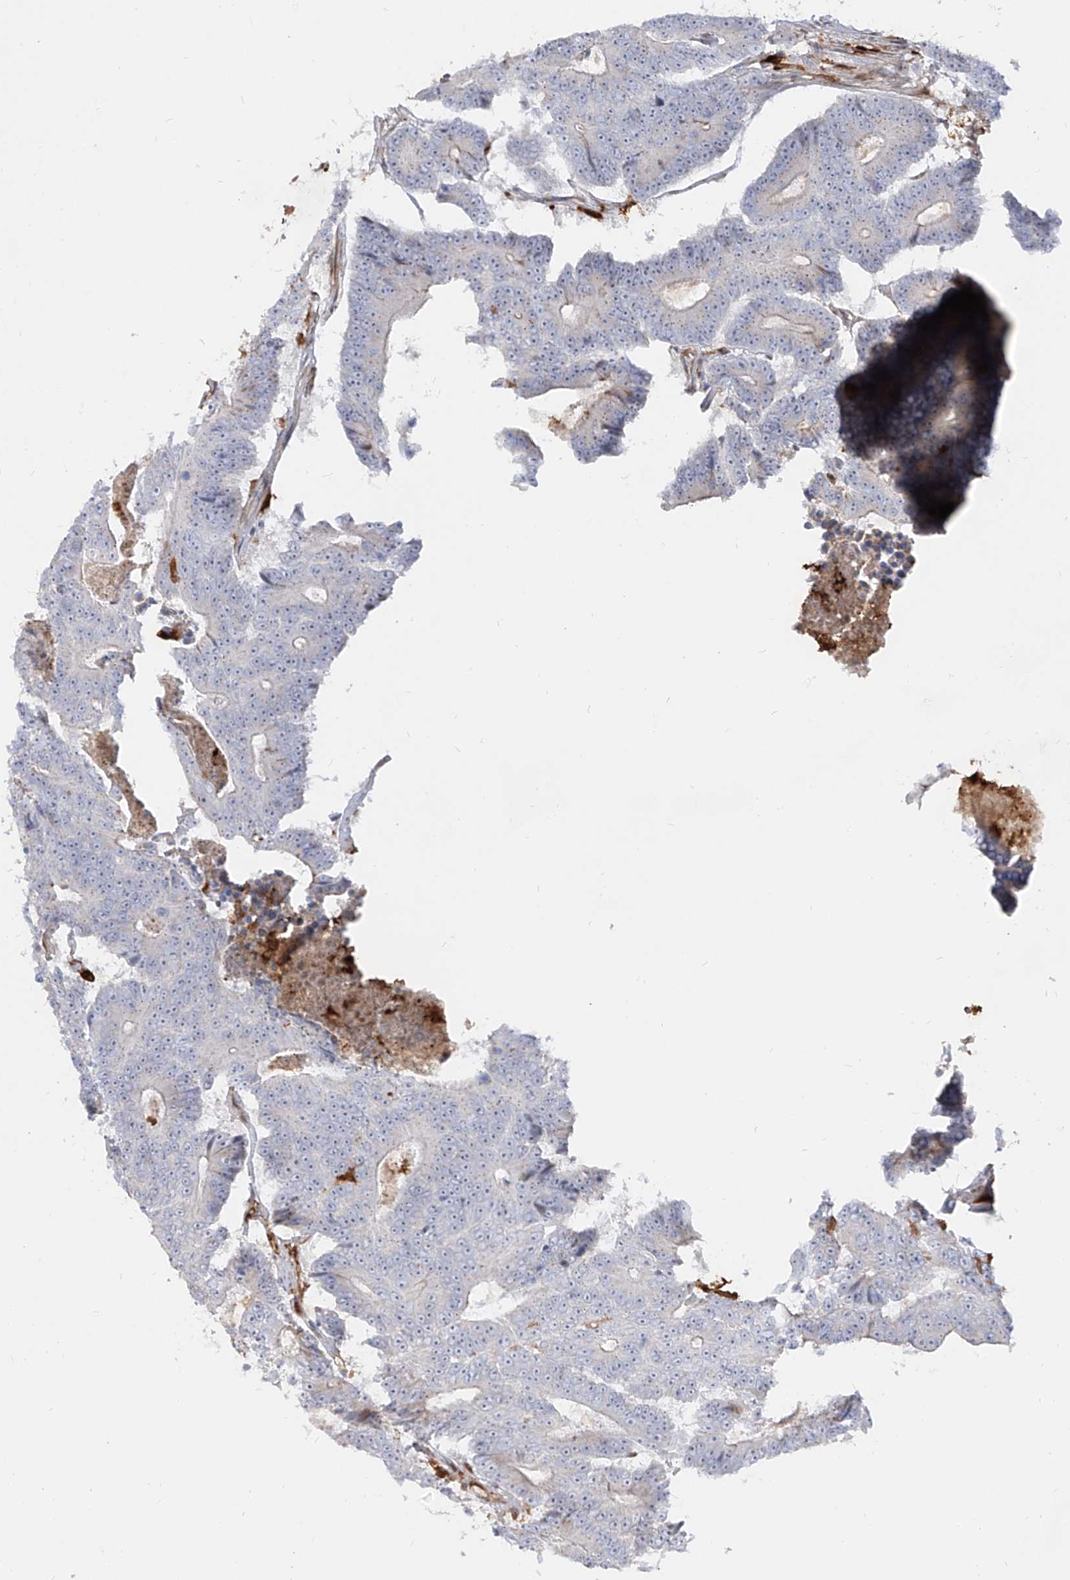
{"staining": {"intensity": "negative", "quantity": "none", "location": "none"}, "tissue": "colorectal cancer", "cell_type": "Tumor cells", "image_type": "cancer", "snomed": [{"axis": "morphology", "description": "Adenocarcinoma, NOS"}, {"axis": "topography", "description": "Colon"}], "caption": "Tumor cells show no significant expression in adenocarcinoma (colorectal).", "gene": "KYNU", "patient": {"sex": "male", "age": 83}}